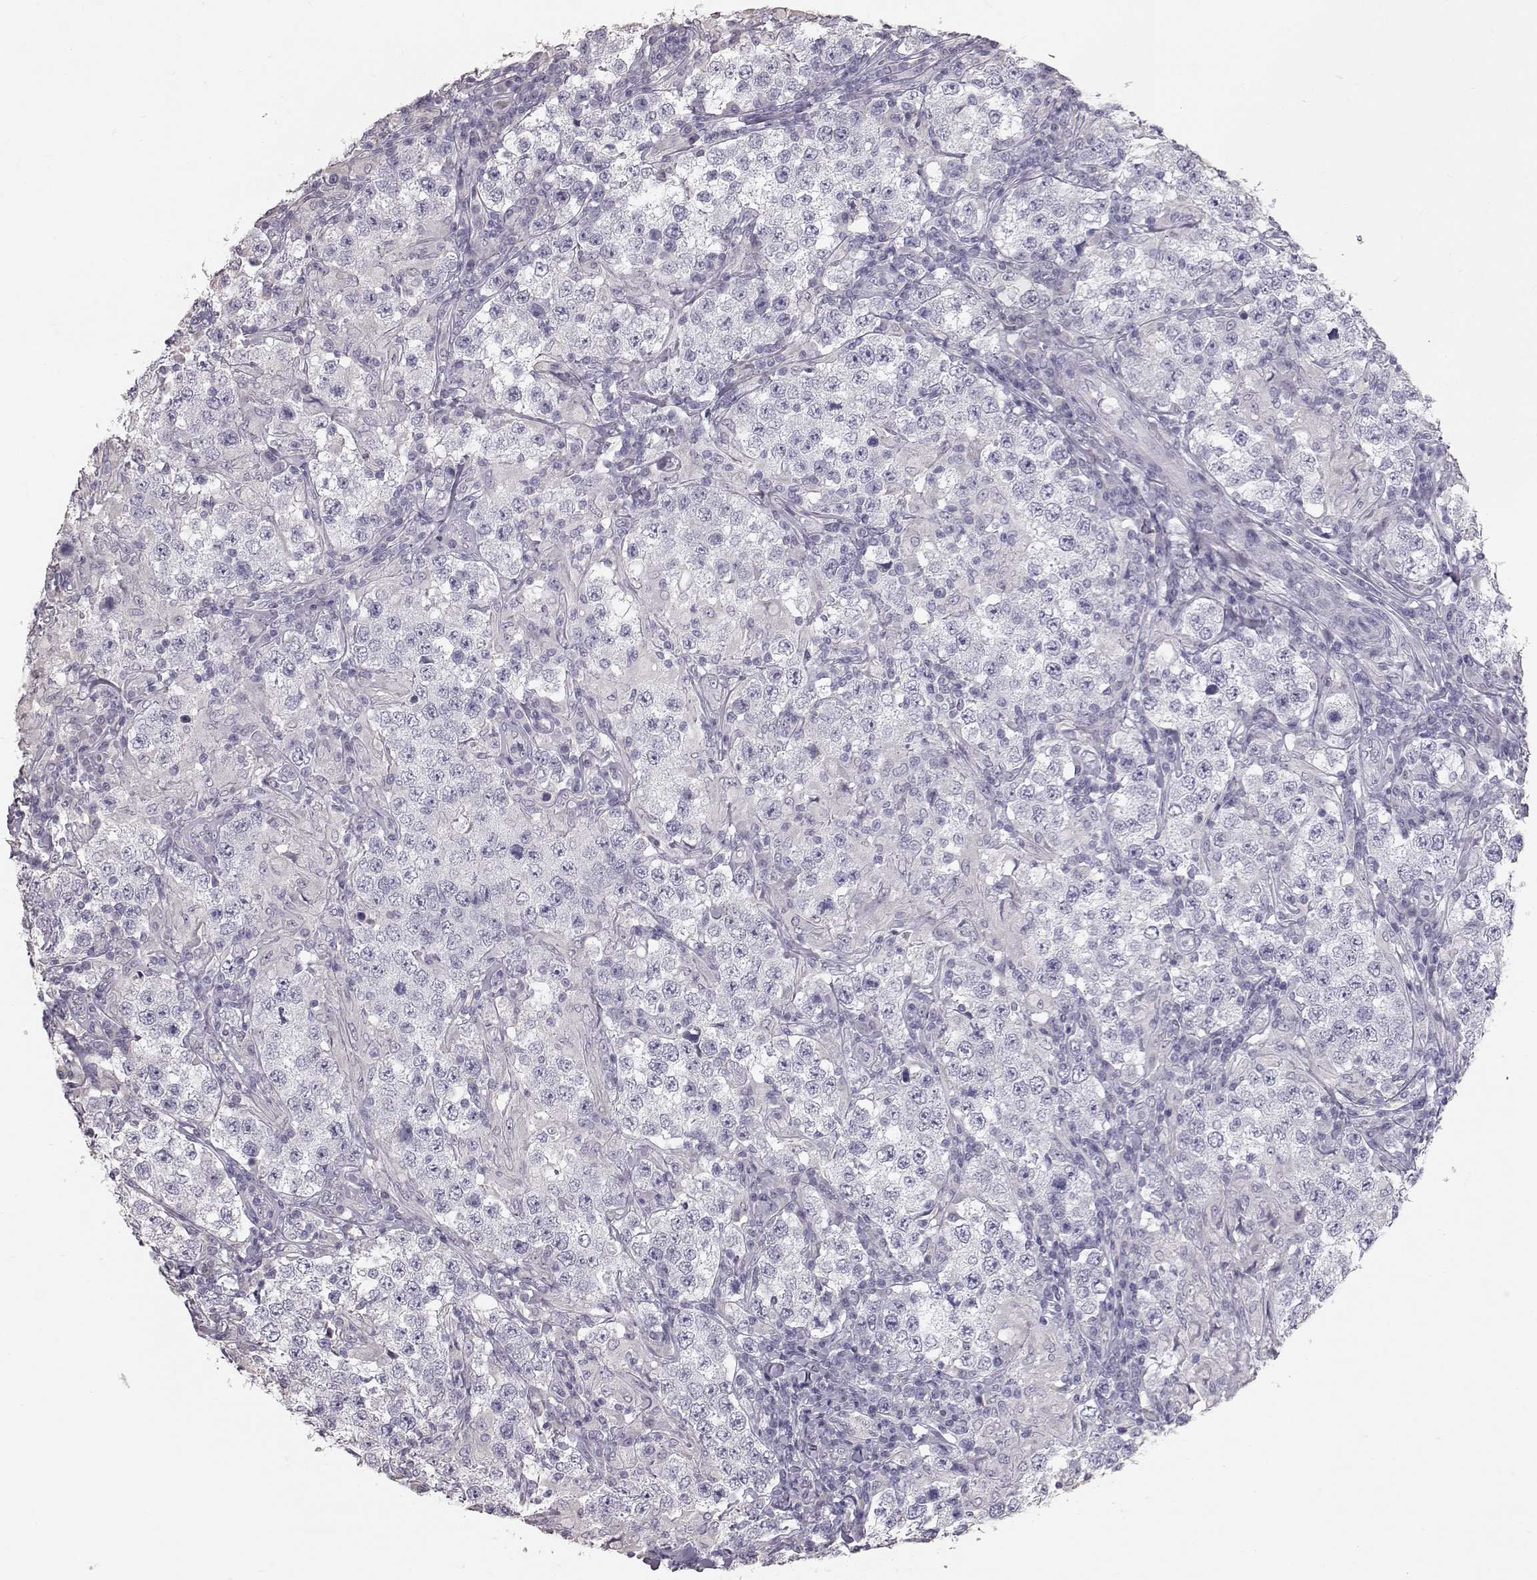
{"staining": {"intensity": "negative", "quantity": "none", "location": "none"}, "tissue": "testis cancer", "cell_type": "Tumor cells", "image_type": "cancer", "snomed": [{"axis": "morphology", "description": "Seminoma, NOS"}, {"axis": "morphology", "description": "Carcinoma, Embryonal, NOS"}, {"axis": "topography", "description": "Testis"}], "caption": "Protein analysis of testis cancer (embryonal carcinoma) reveals no significant positivity in tumor cells.", "gene": "KRT33A", "patient": {"sex": "male", "age": 41}}